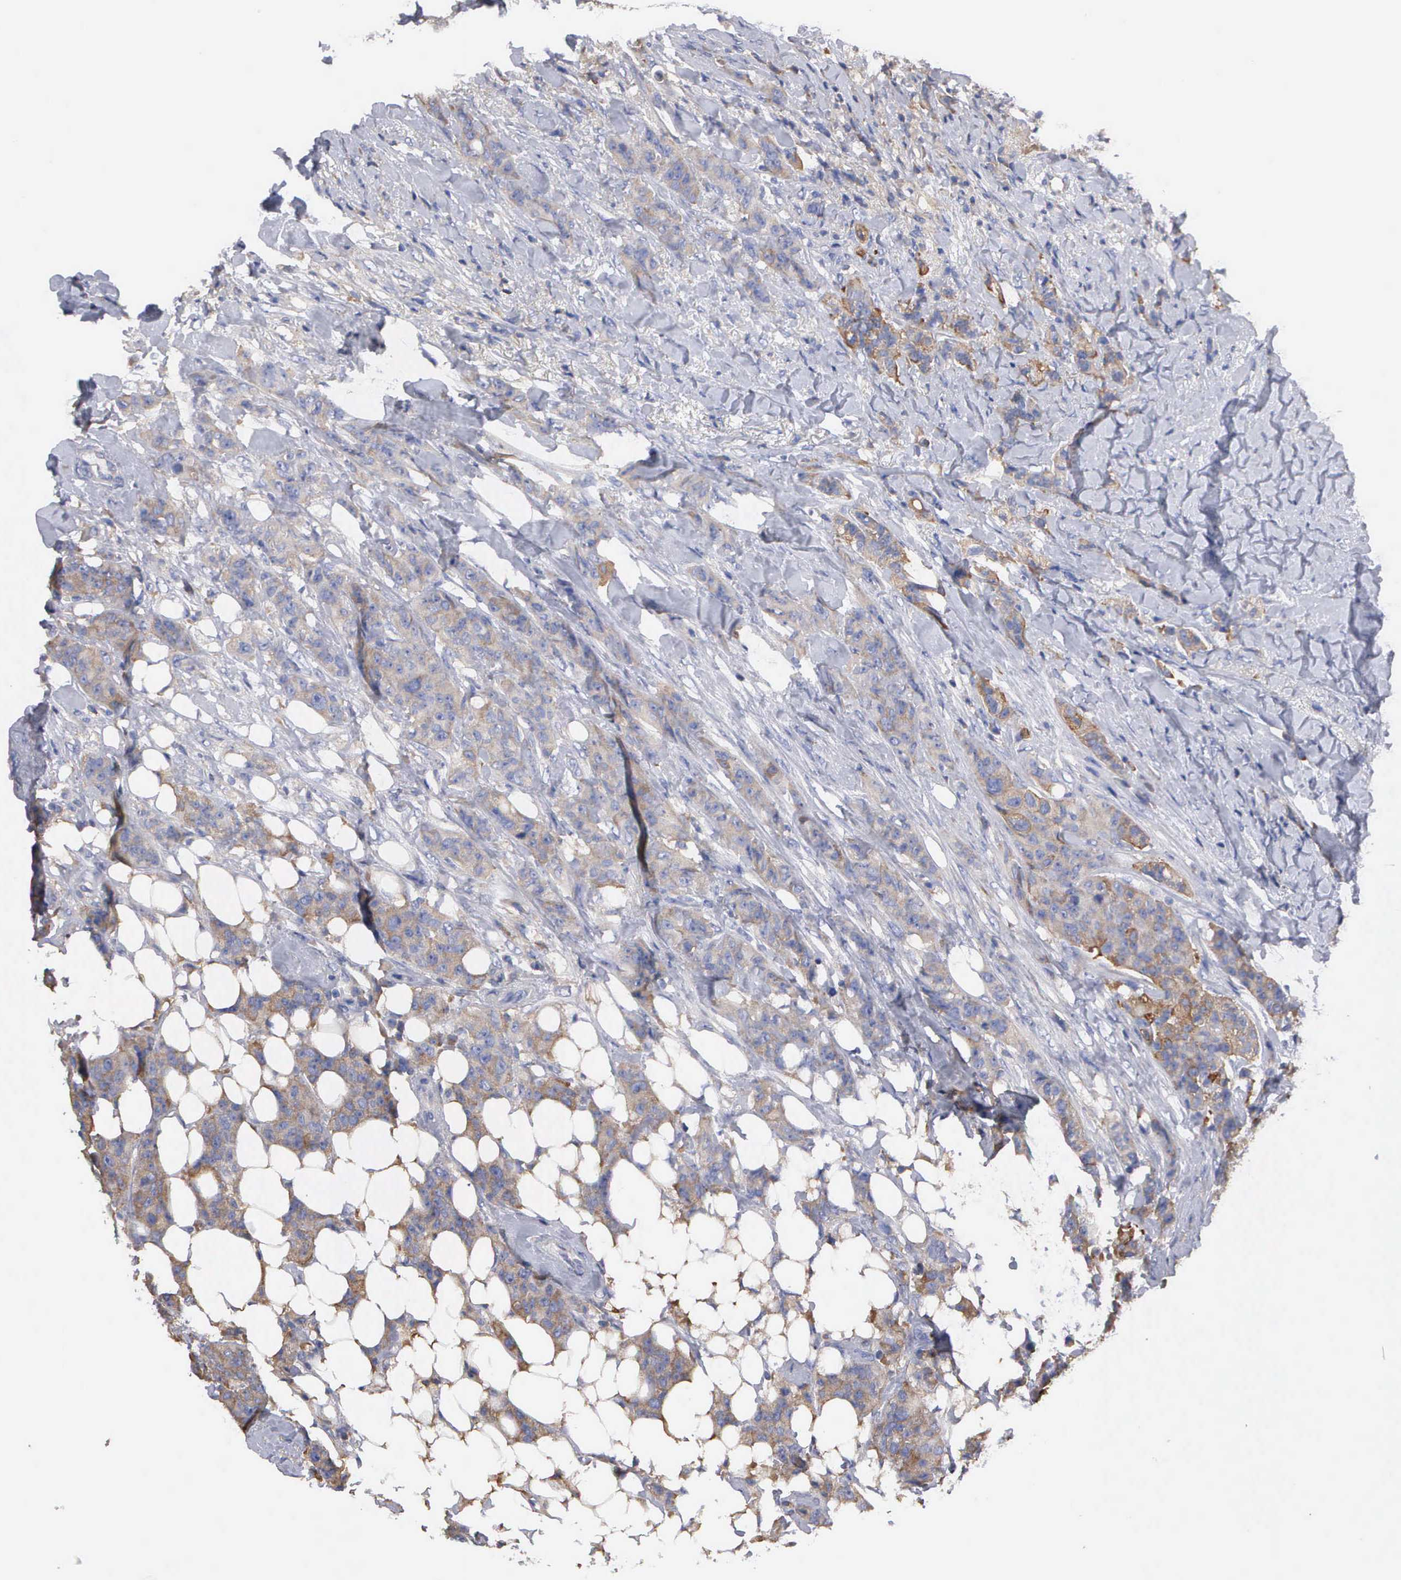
{"staining": {"intensity": "moderate", "quantity": ">75%", "location": "cytoplasmic/membranous"}, "tissue": "breast cancer", "cell_type": "Tumor cells", "image_type": "cancer", "snomed": [{"axis": "morphology", "description": "Duct carcinoma"}, {"axis": "topography", "description": "Breast"}], "caption": "Approximately >75% of tumor cells in human breast cancer reveal moderate cytoplasmic/membranous protein expression as visualized by brown immunohistochemical staining.", "gene": "G6PD", "patient": {"sex": "female", "age": 40}}